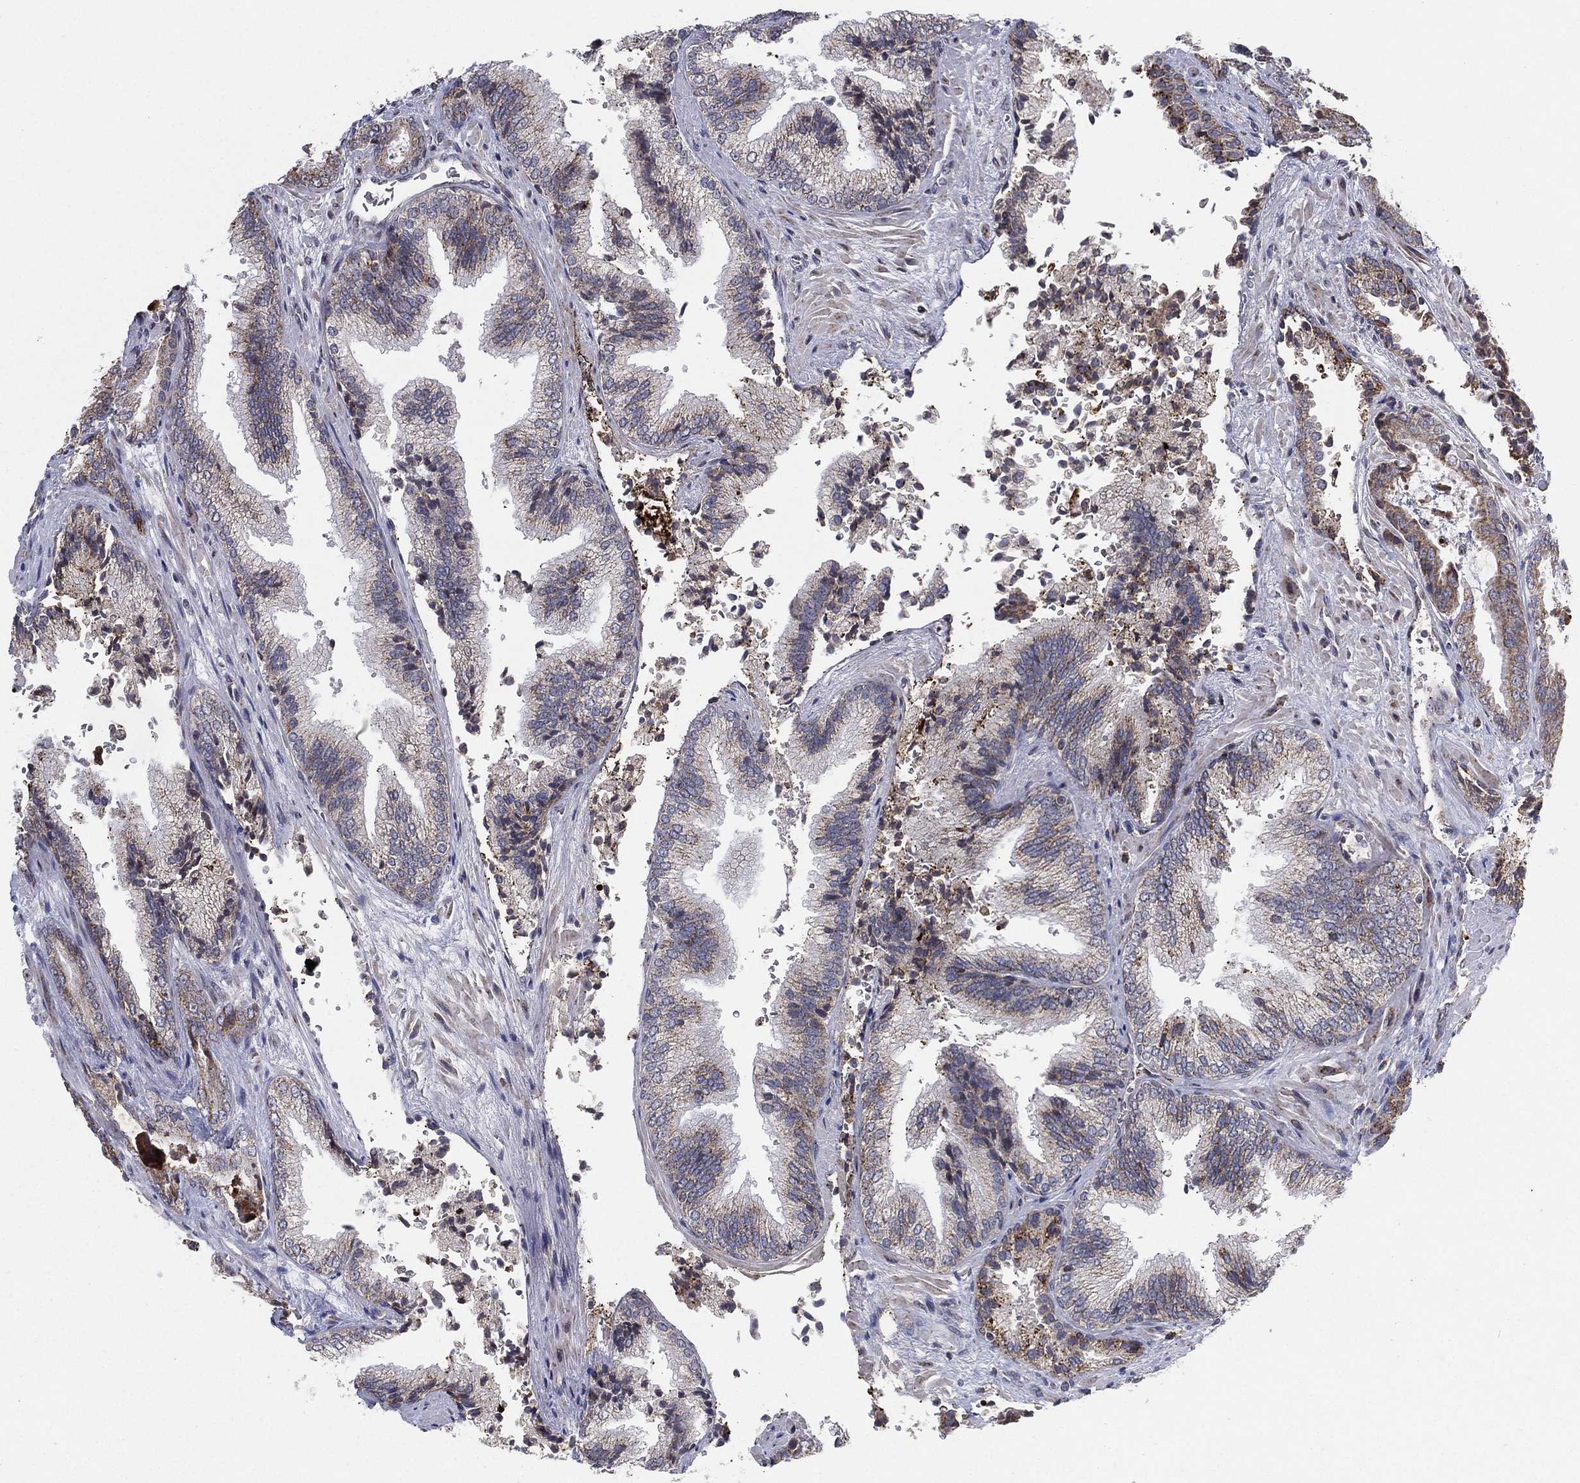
{"staining": {"intensity": "moderate", "quantity": "25%-75%", "location": "cytoplasmic/membranous"}, "tissue": "prostate cancer", "cell_type": "Tumor cells", "image_type": "cancer", "snomed": [{"axis": "morphology", "description": "Adenocarcinoma, Low grade"}, {"axis": "topography", "description": "Prostate"}], "caption": "Brown immunohistochemical staining in human adenocarcinoma (low-grade) (prostate) shows moderate cytoplasmic/membranous positivity in approximately 25%-75% of tumor cells. (Brightfield microscopy of DAB IHC at high magnification).", "gene": "PSMG4", "patient": {"sex": "male", "age": 68}}